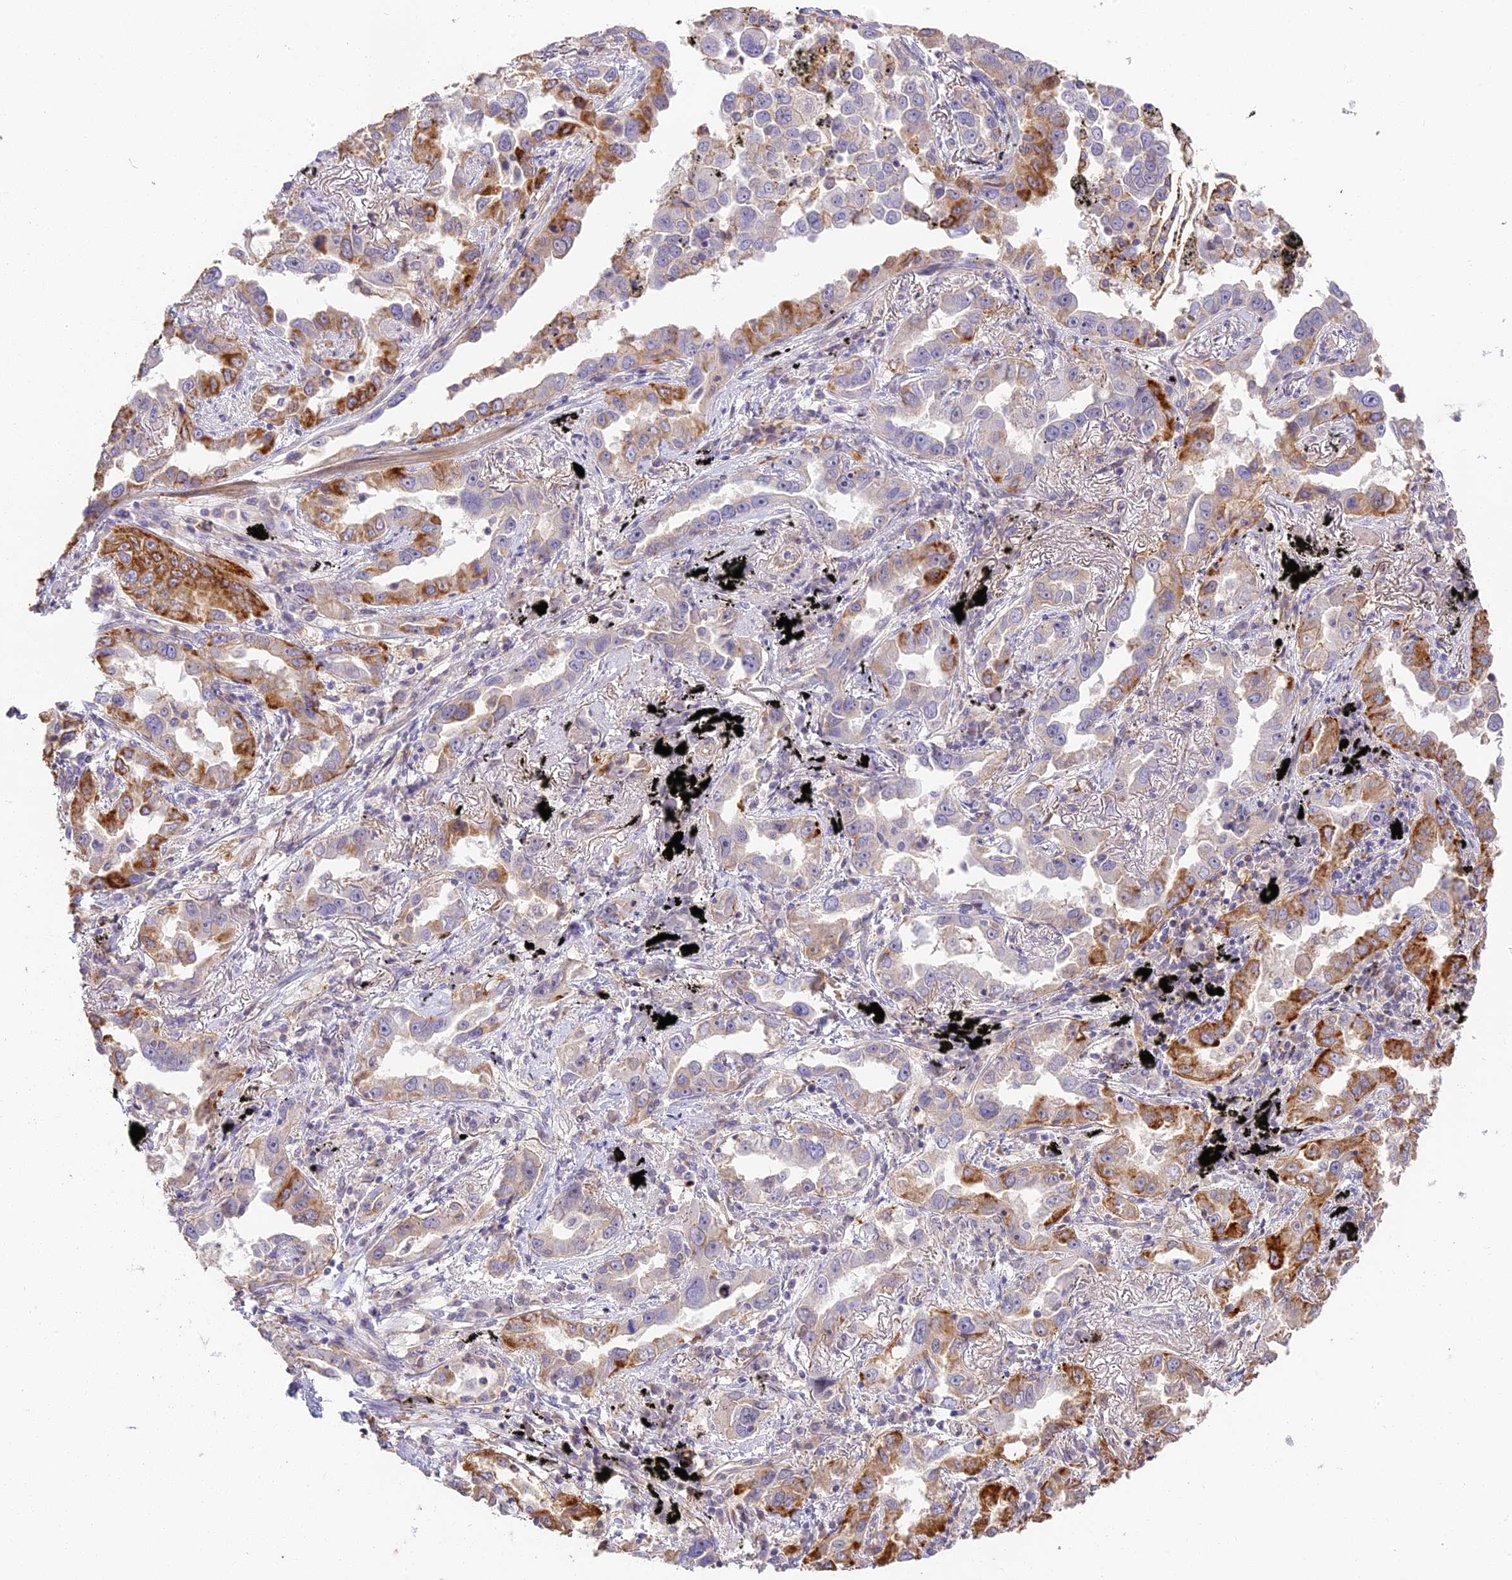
{"staining": {"intensity": "strong", "quantity": "<25%", "location": "cytoplasmic/membranous"}, "tissue": "lung cancer", "cell_type": "Tumor cells", "image_type": "cancer", "snomed": [{"axis": "morphology", "description": "Adenocarcinoma, NOS"}, {"axis": "topography", "description": "Lung"}], "caption": "This histopathology image shows IHC staining of adenocarcinoma (lung), with medium strong cytoplasmic/membranous expression in approximately <25% of tumor cells.", "gene": "NOD2", "patient": {"sex": "male", "age": 67}}